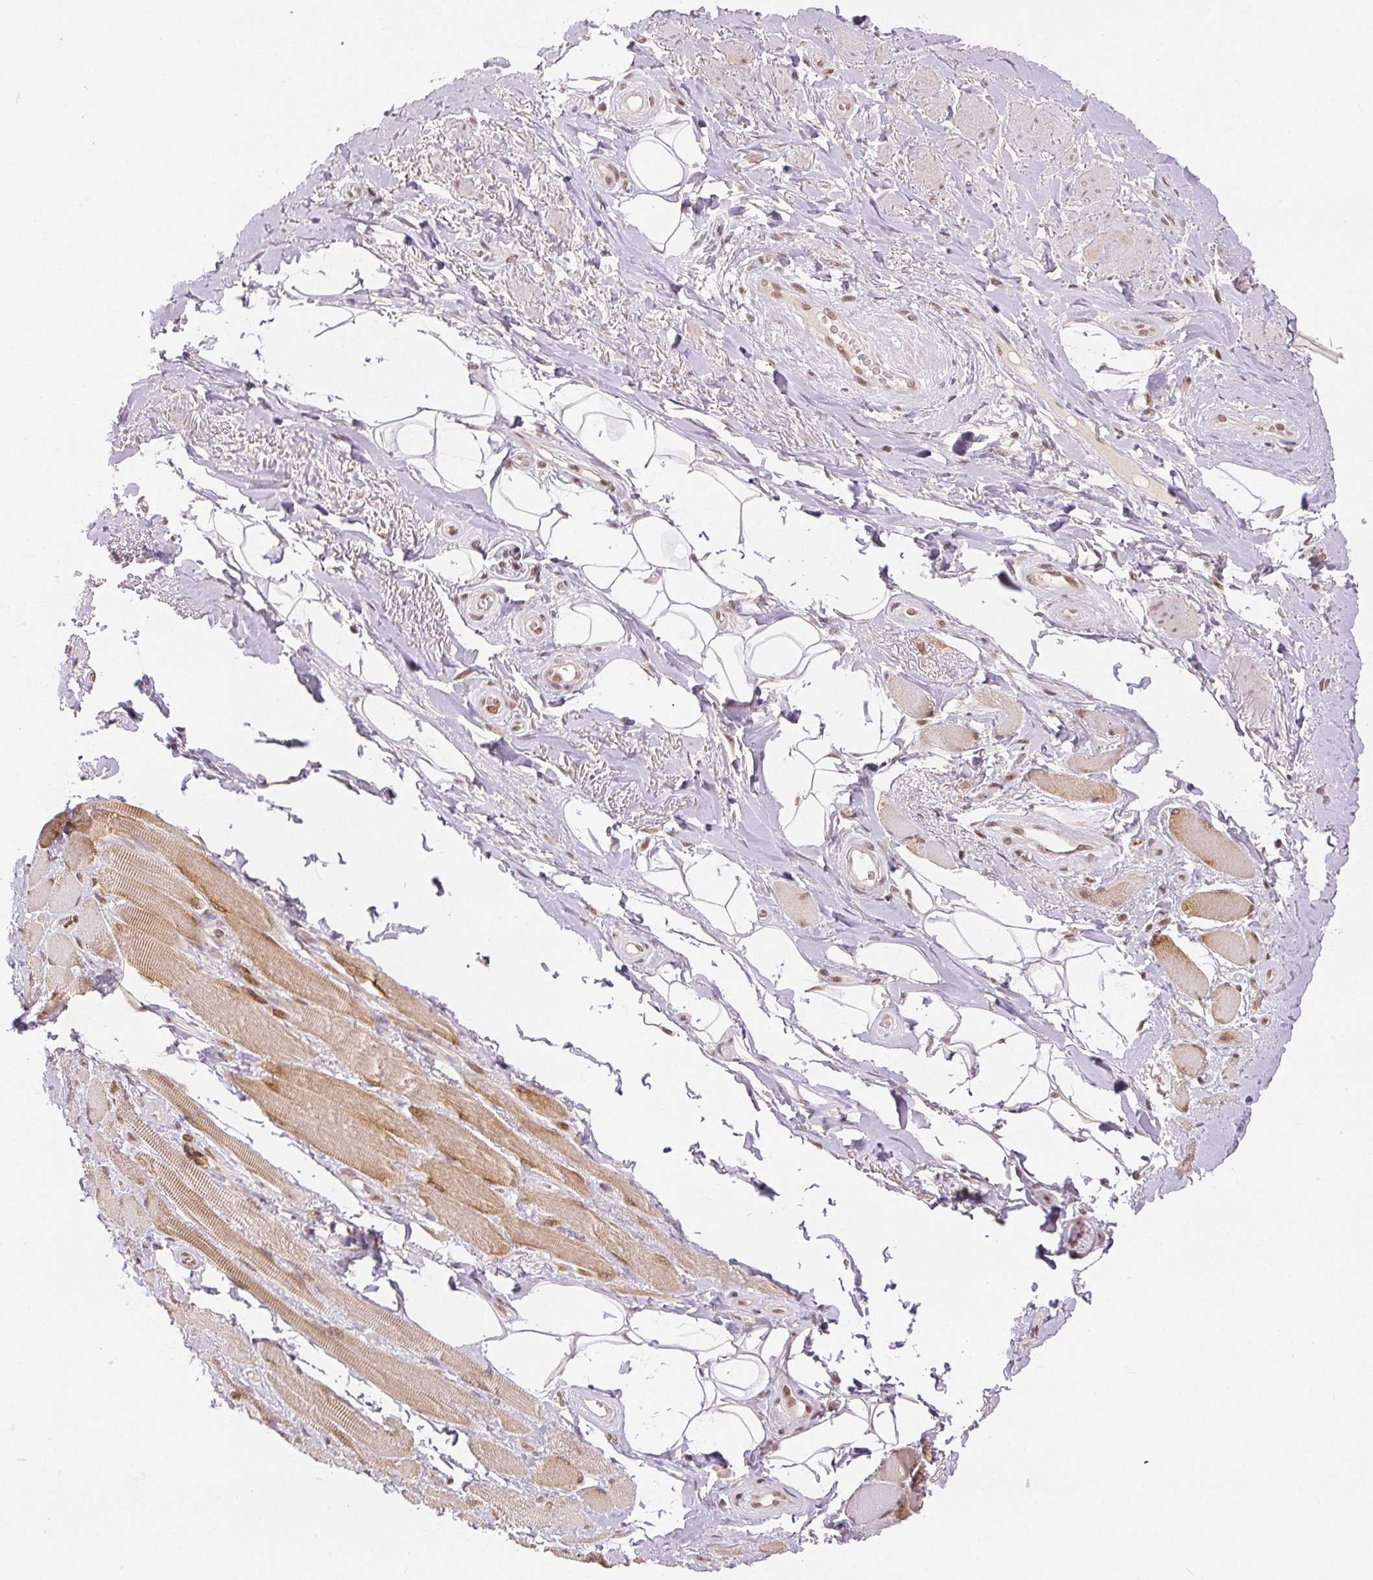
{"staining": {"intensity": "negative", "quantity": "none", "location": "none"}, "tissue": "adipose tissue", "cell_type": "Adipocytes", "image_type": "normal", "snomed": [{"axis": "morphology", "description": "Normal tissue, NOS"}, {"axis": "topography", "description": "Anal"}, {"axis": "topography", "description": "Peripheral nerve tissue"}], "caption": "High power microscopy image of an immunohistochemistry (IHC) image of unremarkable adipose tissue, revealing no significant expression in adipocytes.", "gene": "DEK", "patient": {"sex": "male", "age": 53}}